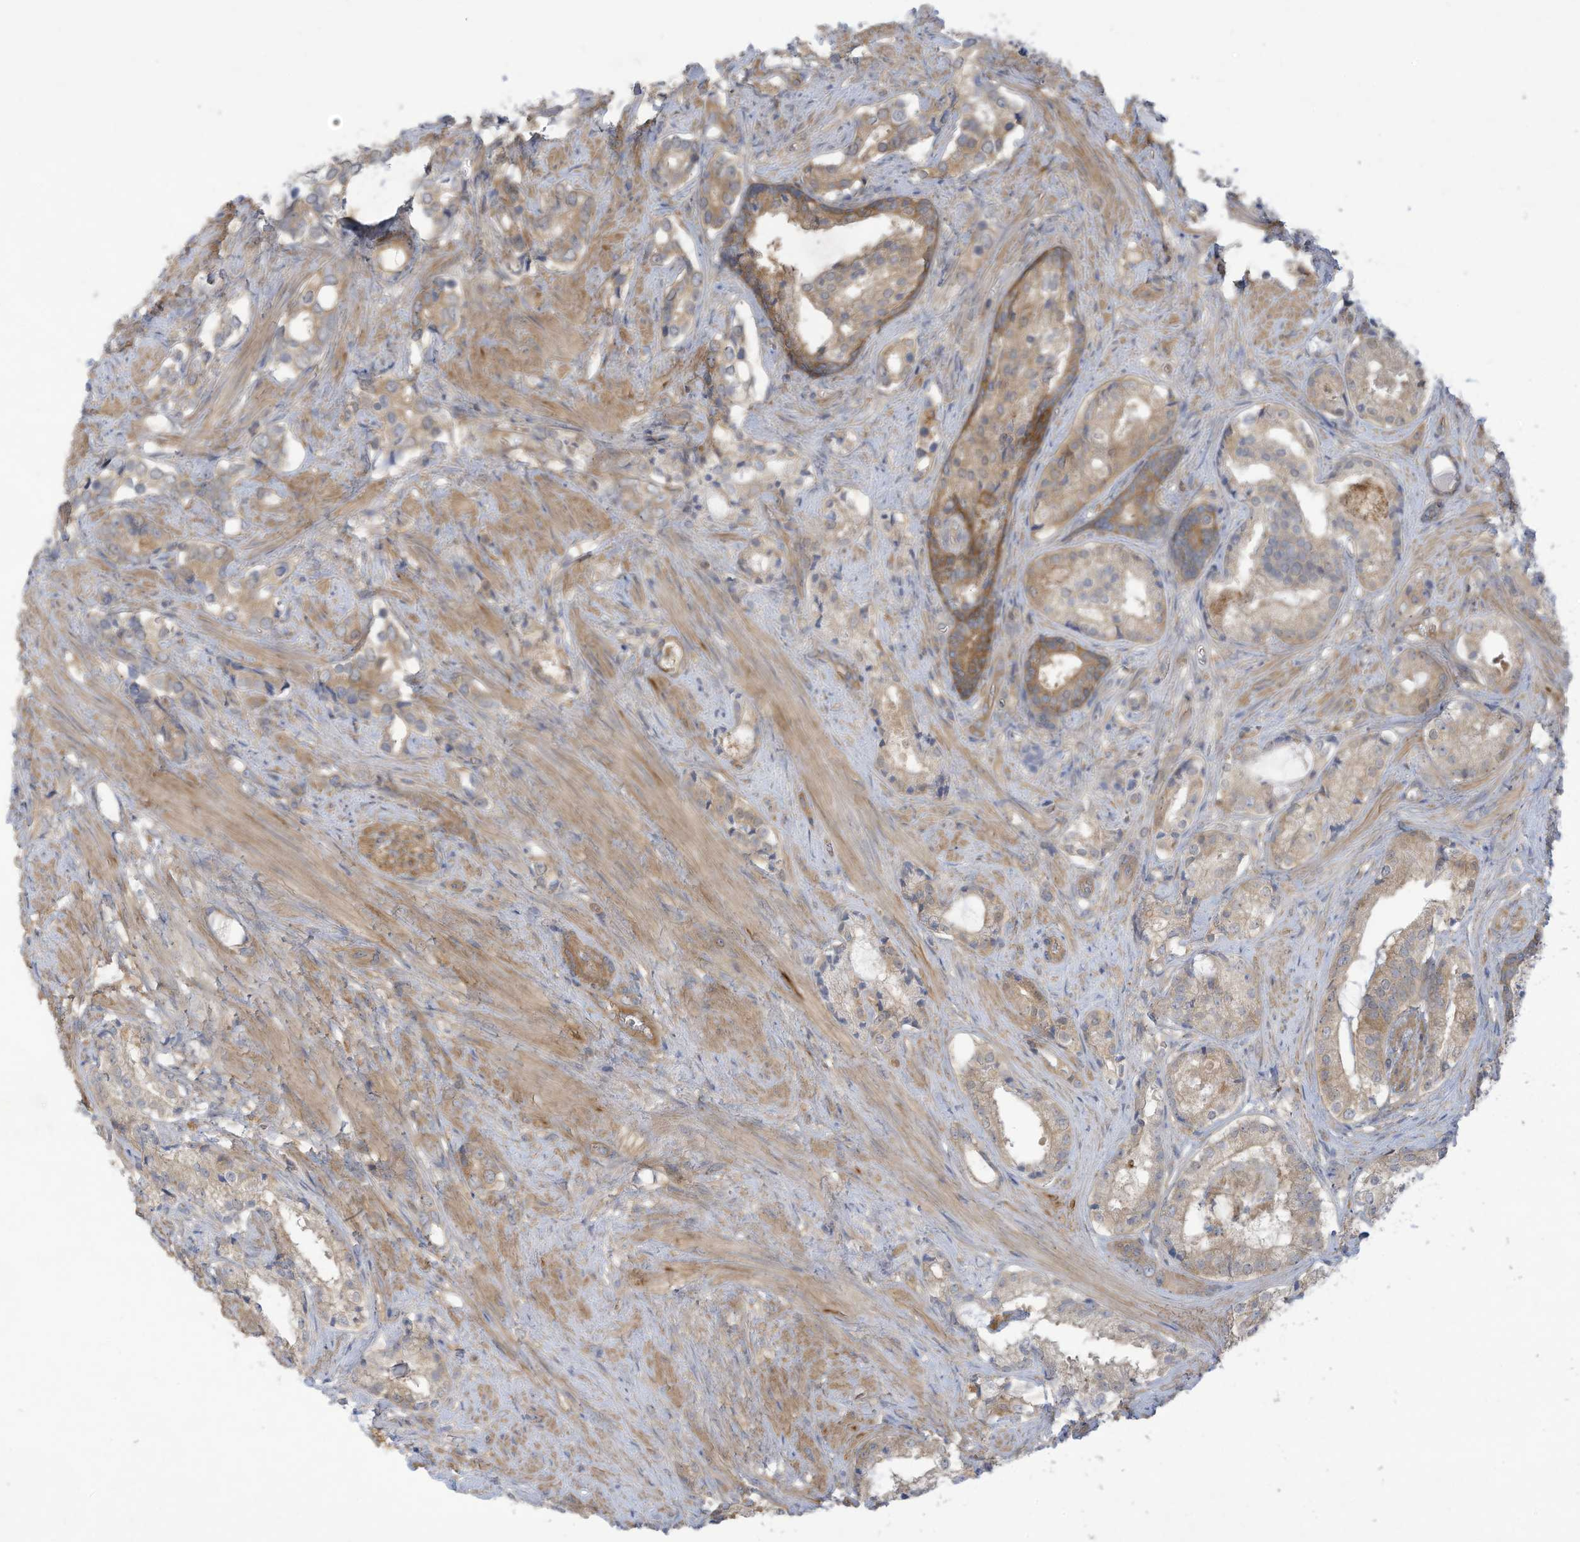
{"staining": {"intensity": "weak", "quantity": ">75%", "location": "cytoplasmic/membranous"}, "tissue": "prostate cancer", "cell_type": "Tumor cells", "image_type": "cancer", "snomed": [{"axis": "morphology", "description": "Adenocarcinoma, High grade"}, {"axis": "topography", "description": "Prostate"}], "caption": "Protein staining shows weak cytoplasmic/membranous staining in about >75% of tumor cells in prostate cancer.", "gene": "ADI1", "patient": {"sex": "male", "age": 58}}